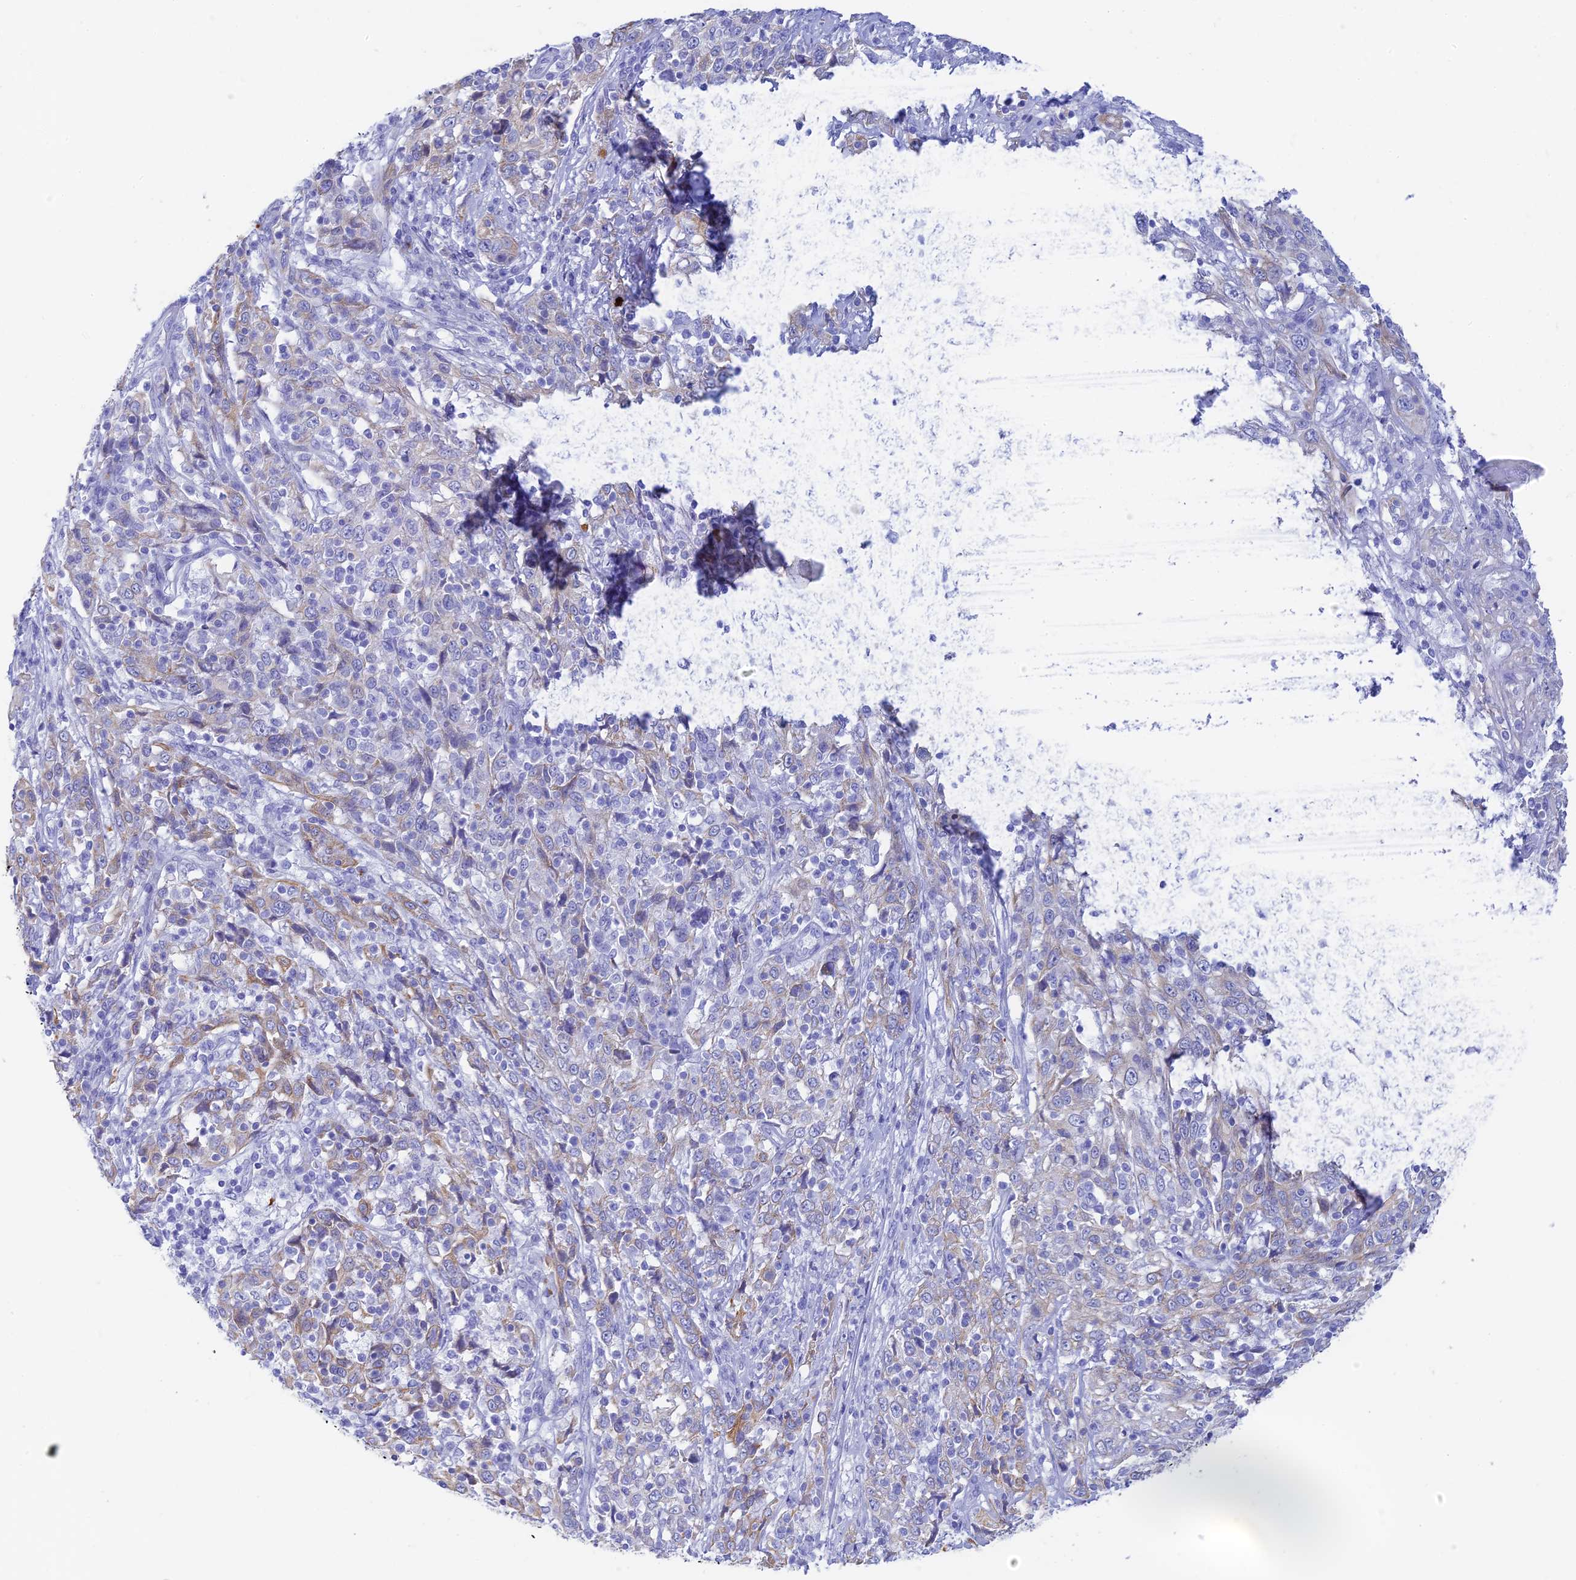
{"staining": {"intensity": "weak", "quantity": "<25%", "location": "cytoplasmic/membranous"}, "tissue": "cervical cancer", "cell_type": "Tumor cells", "image_type": "cancer", "snomed": [{"axis": "morphology", "description": "Squamous cell carcinoma, NOS"}, {"axis": "topography", "description": "Cervix"}], "caption": "The histopathology image exhibits no significant positivity in tumor cells of cervical cancer.", "gene": "CEP152", "patient": {"sex": "female", "age": 46}}